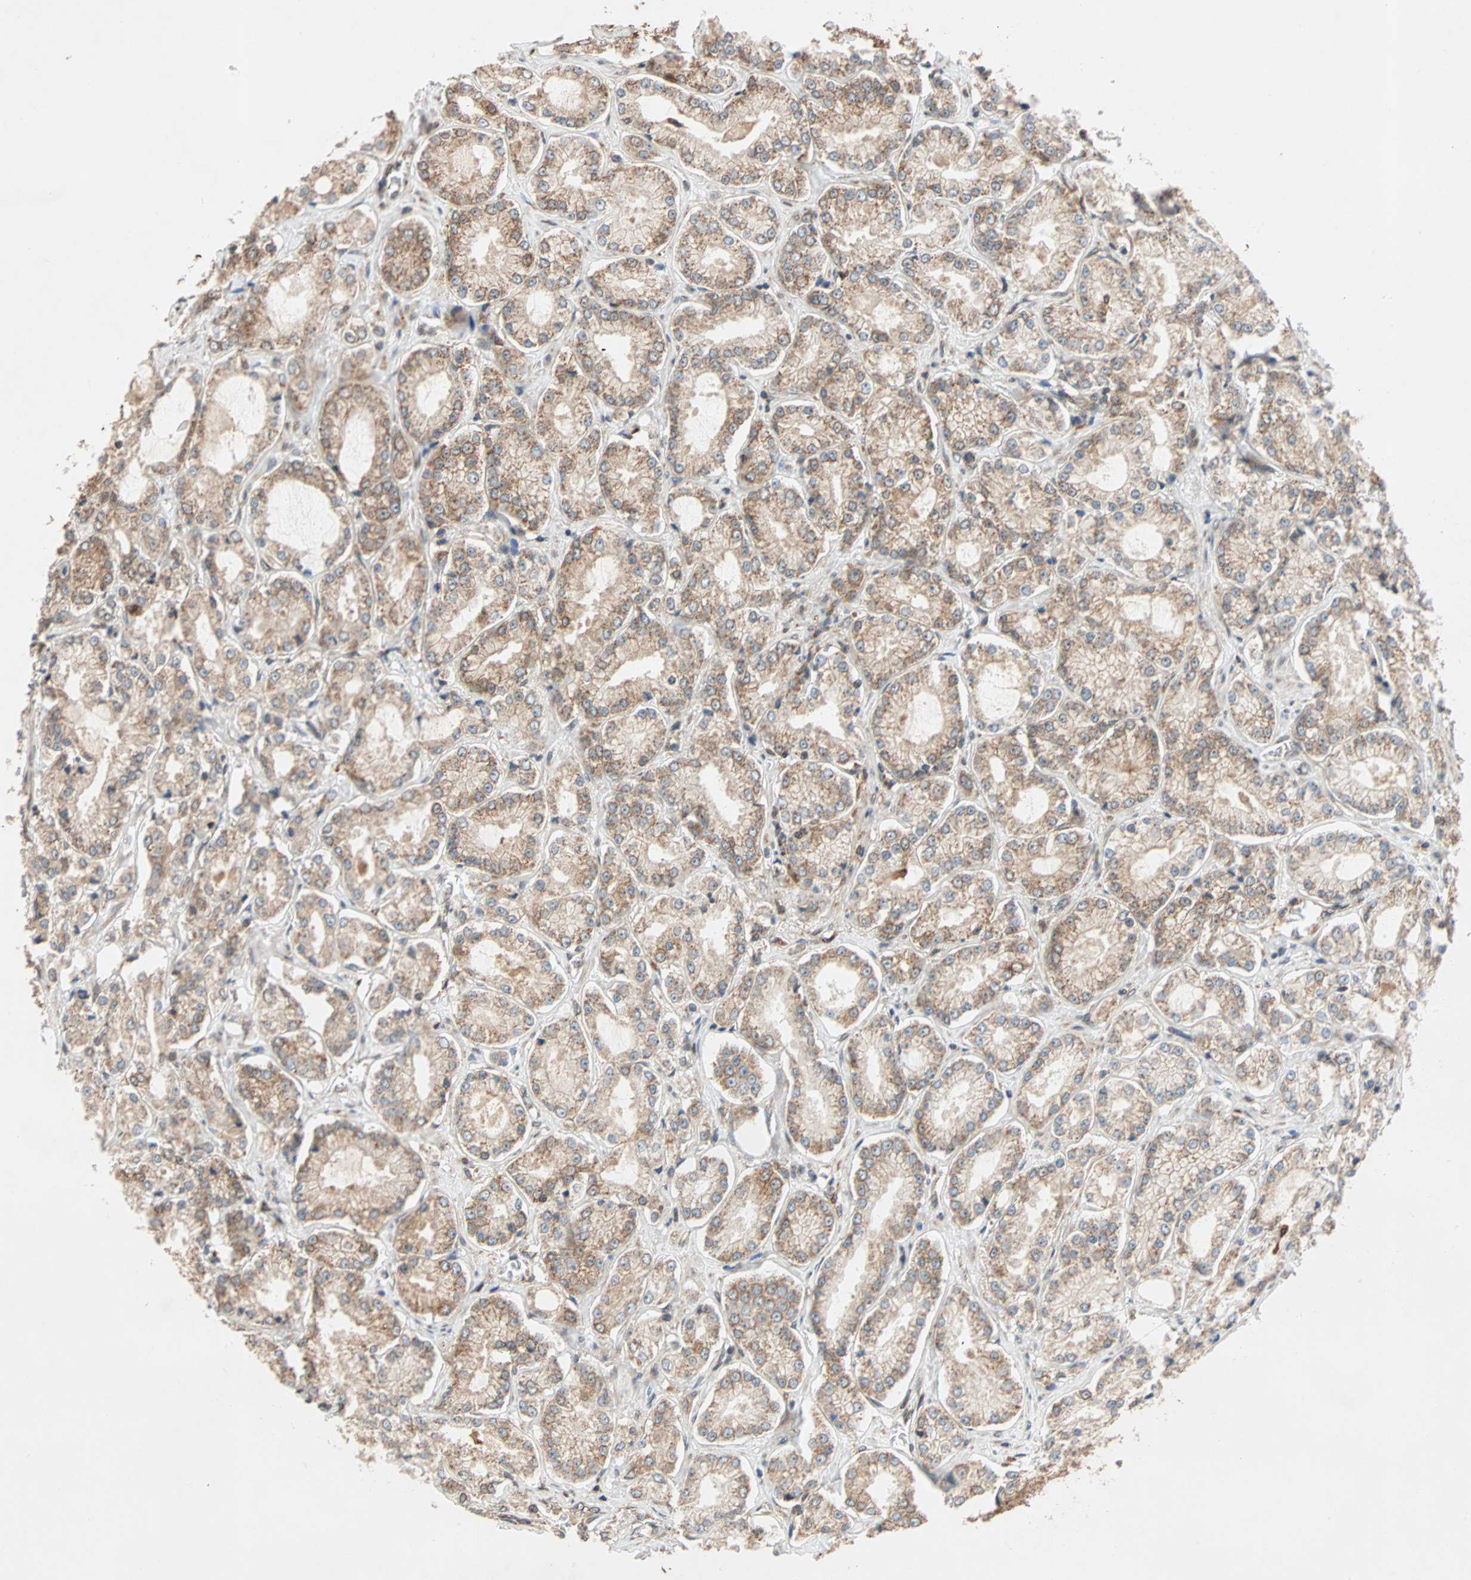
{"staining": {"intensity": "moderate", "quantity": ">75%", "location": "cytoplasmic/membranous"}, "tissue": "prostate cancer", "cell_type": "Tumor cells", "image_type": "cancer", "snomed": [{"axis": "morphology", "description": "Adenocarcinoma, High grade"}, {"axis": "topography", "description": "Prostate"}], "caption": "This histopathology image demonstrates immunohistochemistry staining of human prostate adenocarcinoma (high-grade), with medium moderate cytoplasmic/membranous expression in about >75% of tumor cells.", "gene": "AUP1", "patient": {"sex": "male", "age": 73}}